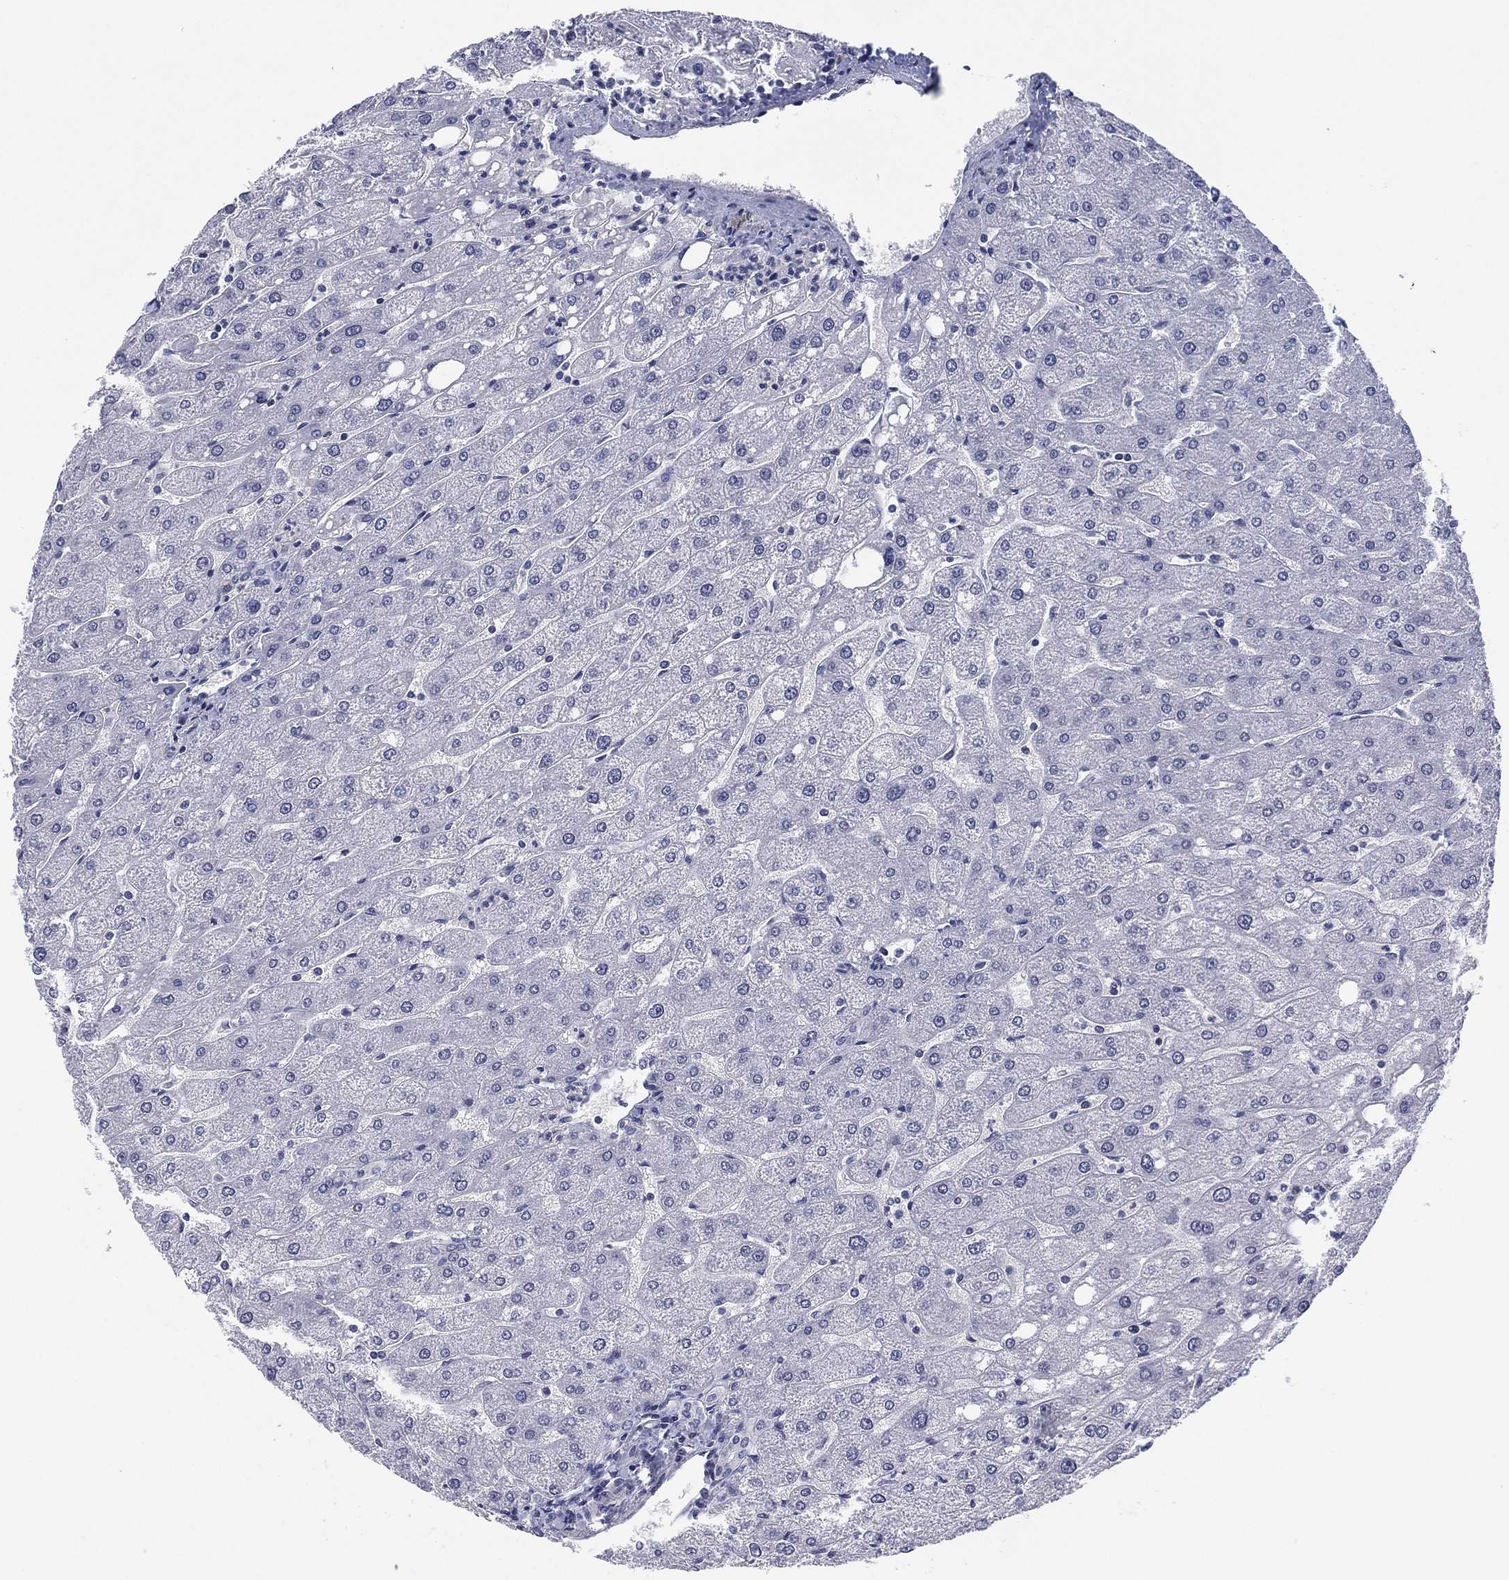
{"staining": {"intensity": "negative", "quantity": "none", "location": "none"}, "tissue": "liver", "cell_type": "Cholangiocytes", "image_type": "normal", "snomed": [{"axis": "morphology", "description": "Normal tissue, NOS"}, {"axis": "topography", "description": "Liver"}], "caption": "An immunohistochemistry (IHC) micrograph of normal liver is shown. There is no staining in cholangiocytes of liver.", "gene": "SLC4A4", "patient": {"sex": "male", "age": 67}}